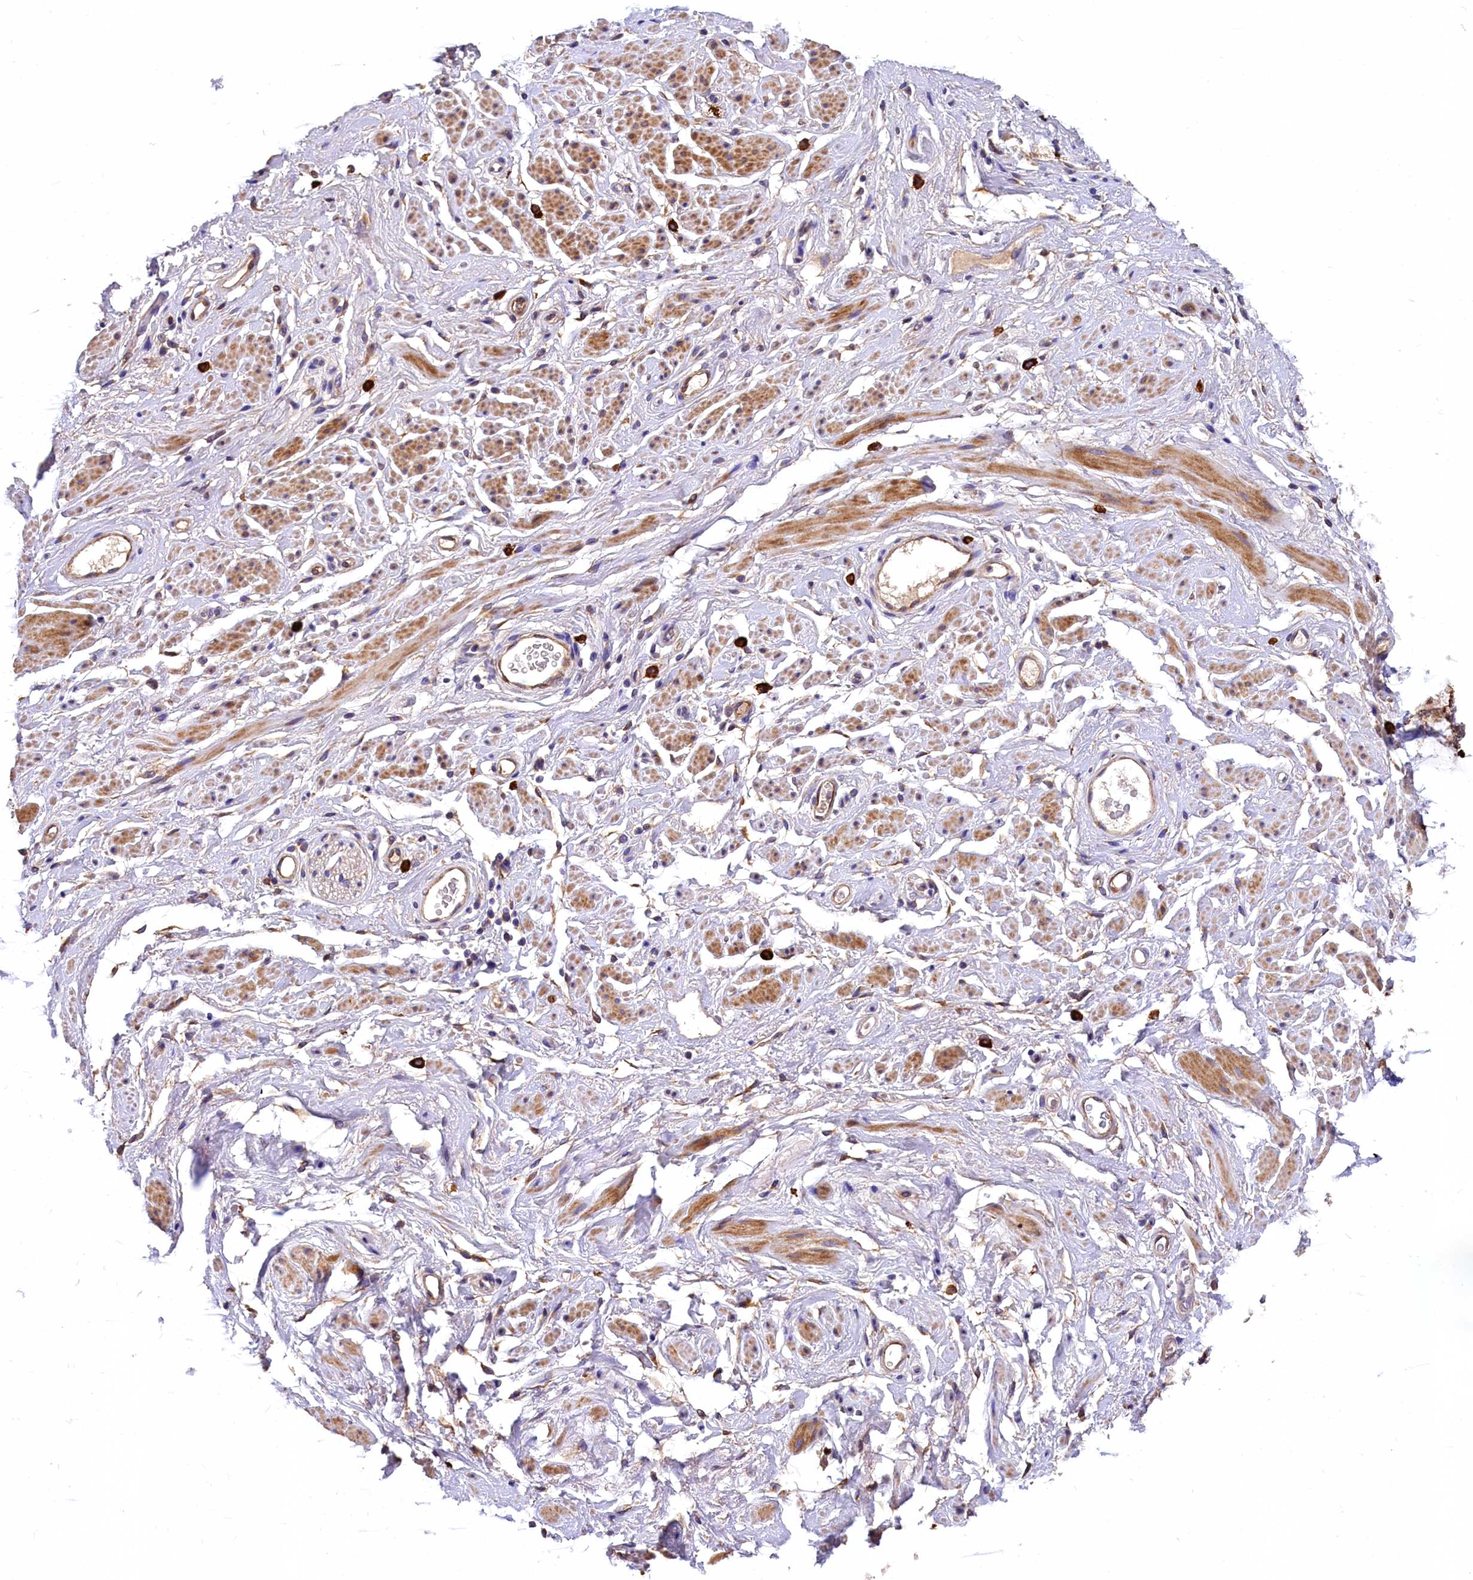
{"staining": {"intensity": "negative", "quantity": "none", "location": "none"}, "tissue": "adipose tissue", "cell_type": "Adipocytes", "image_type": "normal", "snomed": [{"axis": "morphology", "description": "Normal tissue, NOS"}, {"axis": "morphology", "description": "Adenocarcinoma, NOS"}, {"axis": "topography", "description": "Rectum"}, {"axis": "topography", "description": "Vagina"}, {"axis": "topography", "description": "Peripheral nerve tissue"}], "caption": "Immunohistochemical staining of normal adipose tissue reveals no significant expression in adipocytes. The staining is performed using DAB brown chromogen with nuclei counter-stained in using hematoxylin.", "gene": "EPS8L2", "patient": {"sex": "female", "age": 71}}